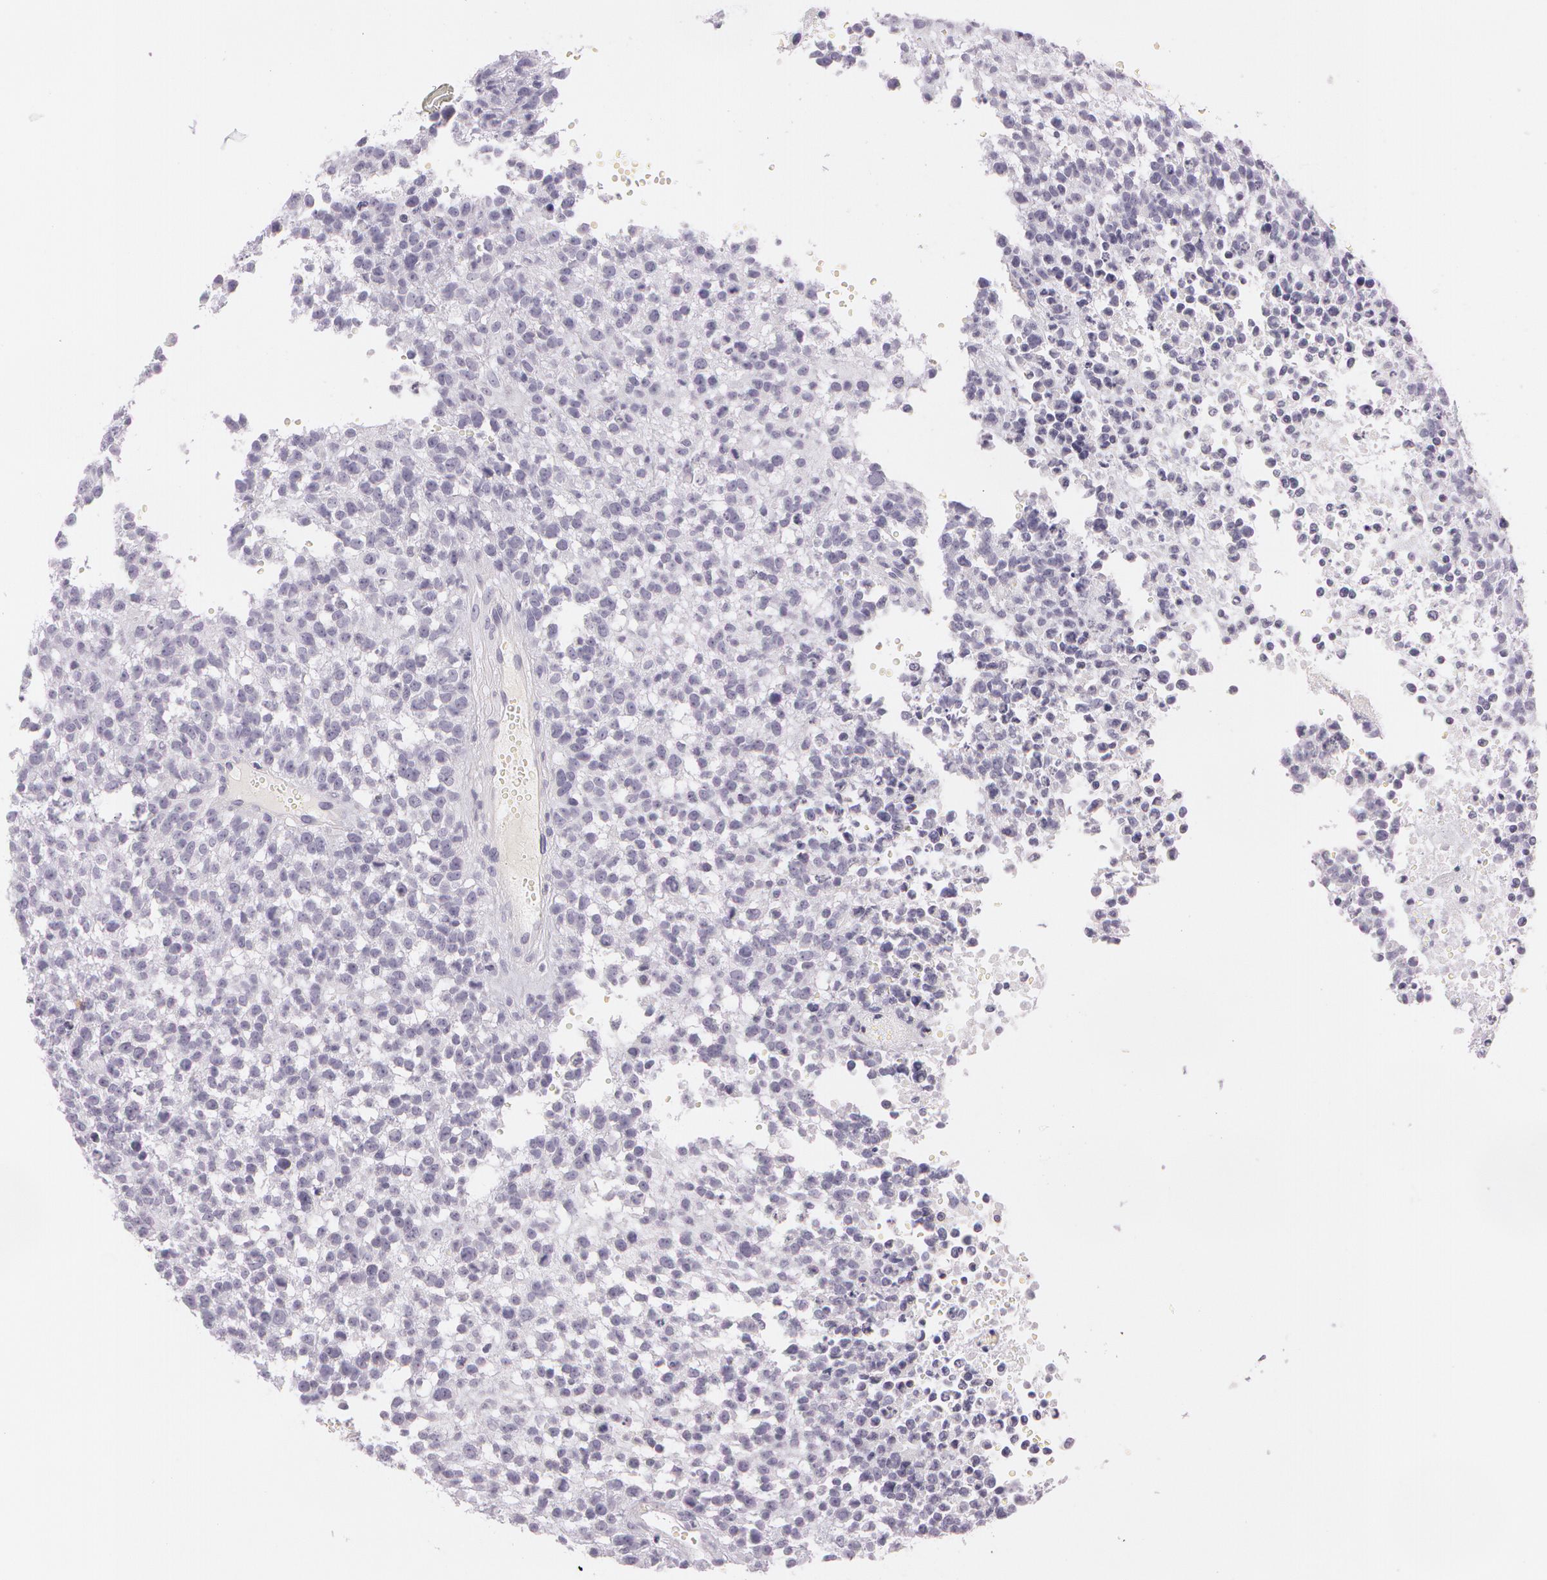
{"staining": {"intensity": "negative", "quantity": "none", "location": "none"}, "tissue": "glioma", "cell_type": "Tumor cells", "image_type": "cancer", "snomed": [{"axis": "morphology", "description": "Glioma, malignant, High grade"}, {"axis": "topography", "description": "Brain"}], "caption": "Immunohistochemical staining of malignant high-grade glioma demonstrates no significant expression in tumor cells.", "gene": "OTC", "patient": {"sex": "male", "age": 66}}